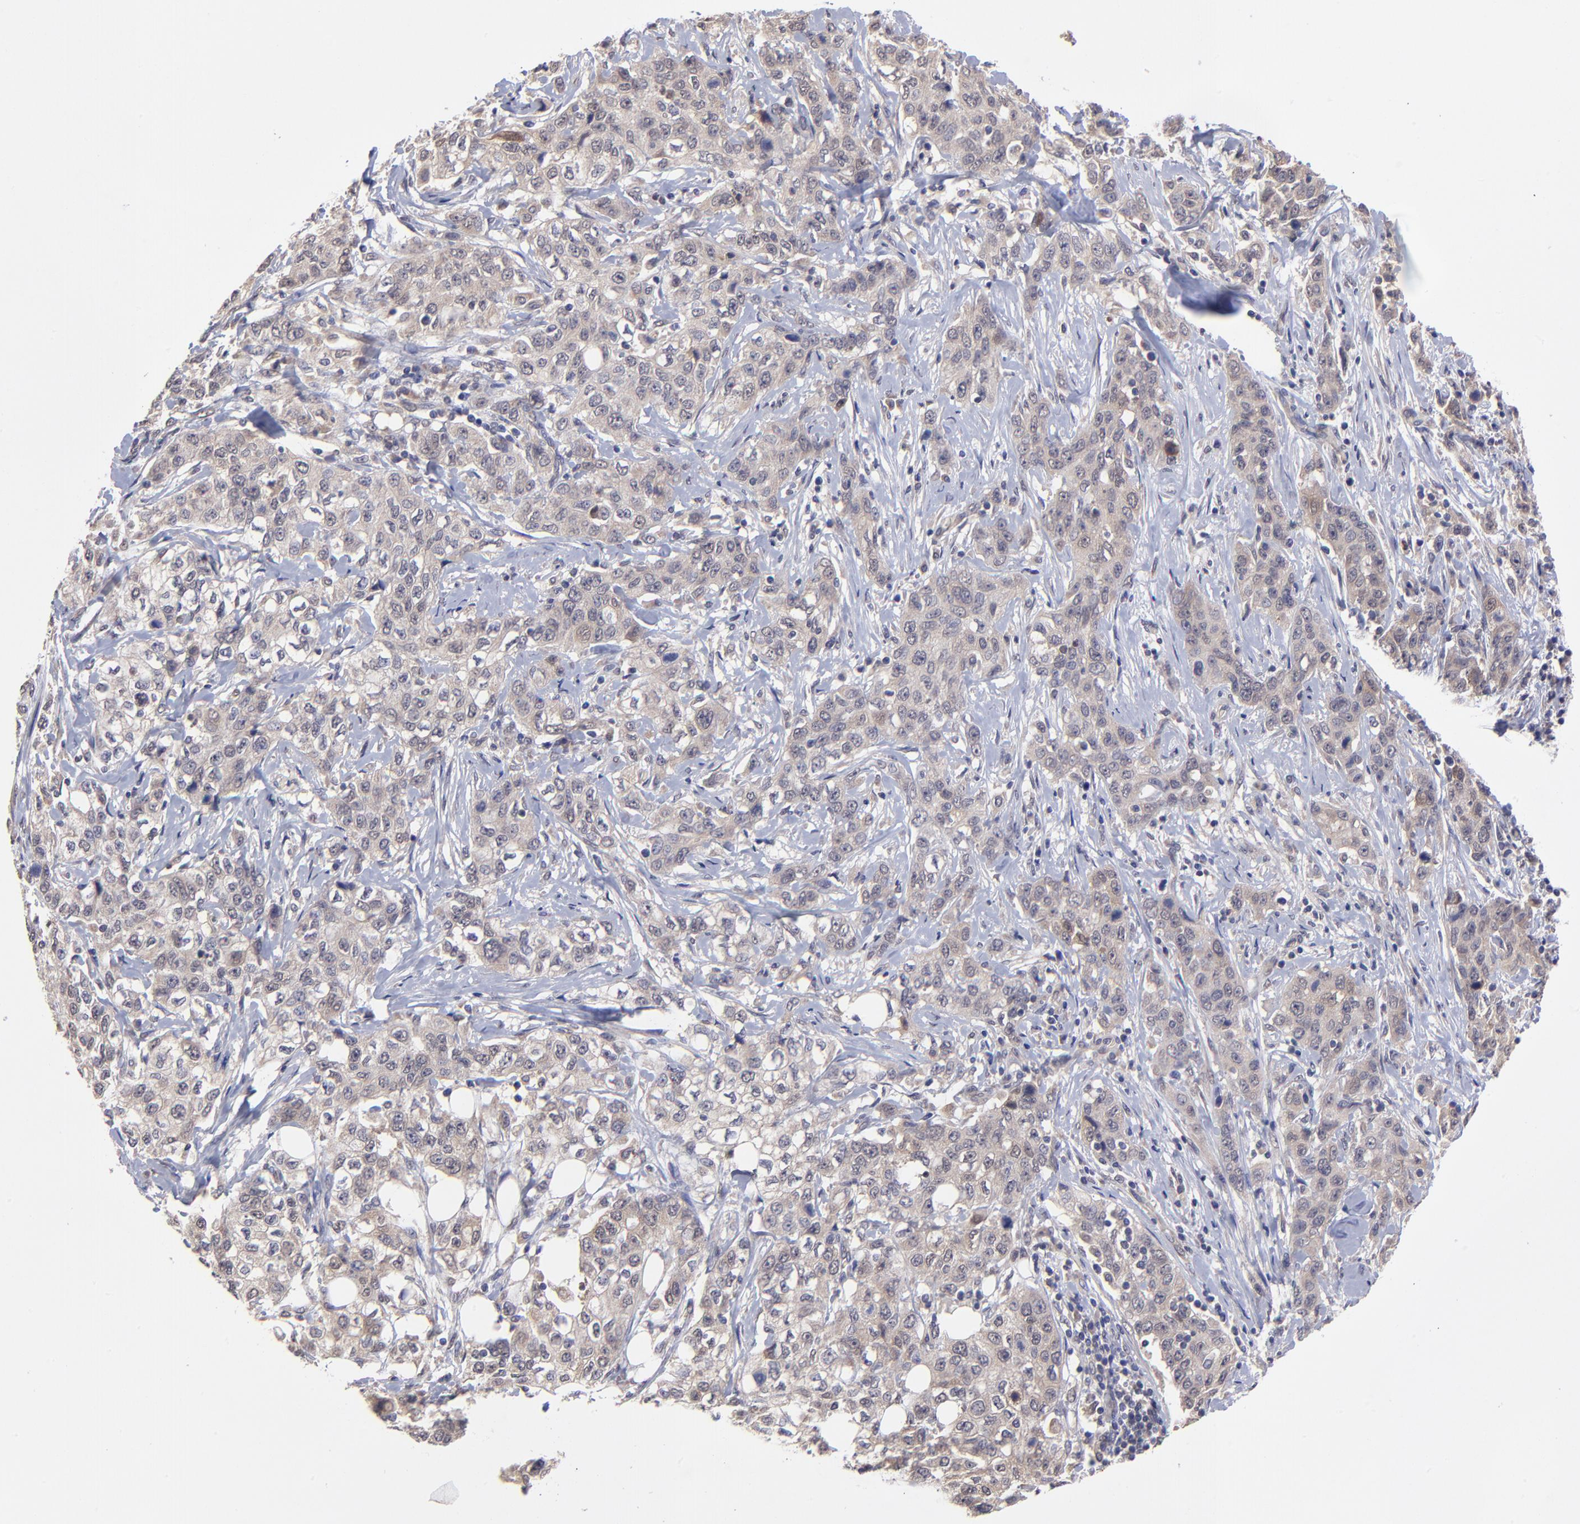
{"staining": {"intensity": "weak", "quantity": "25%-75%", "location": "cytoplasmic/membranous"}, "tissue": "stomach cancer", "cell_type": "Tumor cells", "image_type": "cancer", "snomed": [{"axis": "morphology", "description": "Adenocarcinoma, NOS"}, {"axis": "topography", "description": "Stomach"}], "caption": "Stomach cancer tissue demonstrates weak cytoplasmic/membranous positivity in about 25%-75% of tumor cells (DAB = brown stain, brightfield microscopy at high magnification).", "gene": "UBE2H", "patient": {"sex": "male", "age": 48}}